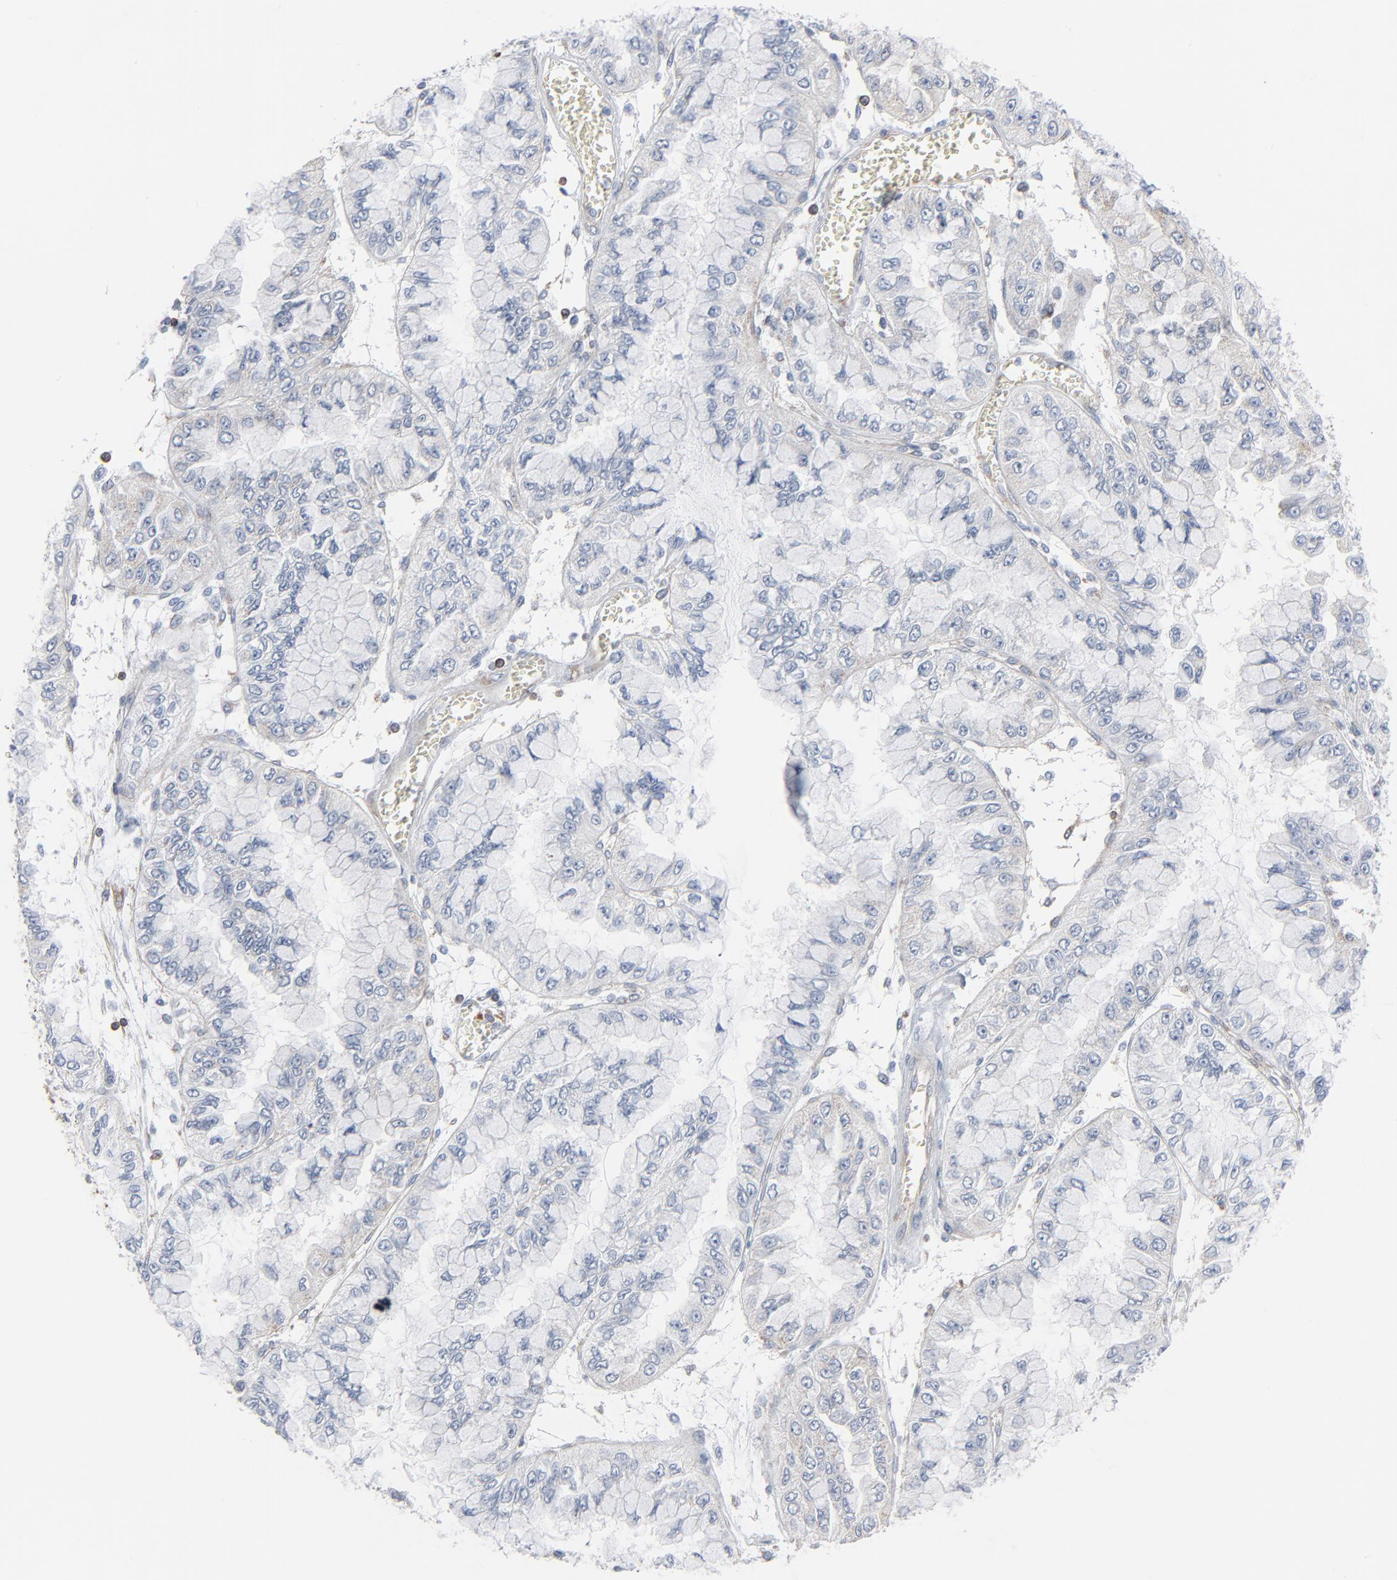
{"staining": {"intensity": "negative", "quantity": "none", "location": "none"}, "tissue": "liver cancer", "cell_type": "Tumor cells", "image_type": "cancer", "snomed": [{"axis": "morphology", "description": "Cholangiocarcinoma"}, {"axis": "topography", "description": "Liver"}], "caption": "This is an immunohistochemistry (IHC) histopathology image of cholangiocarcinoma (liver). There is no expression in tumor cells.", "gene": "OPTN", "patient": {"sex": "female", "age": 79}}